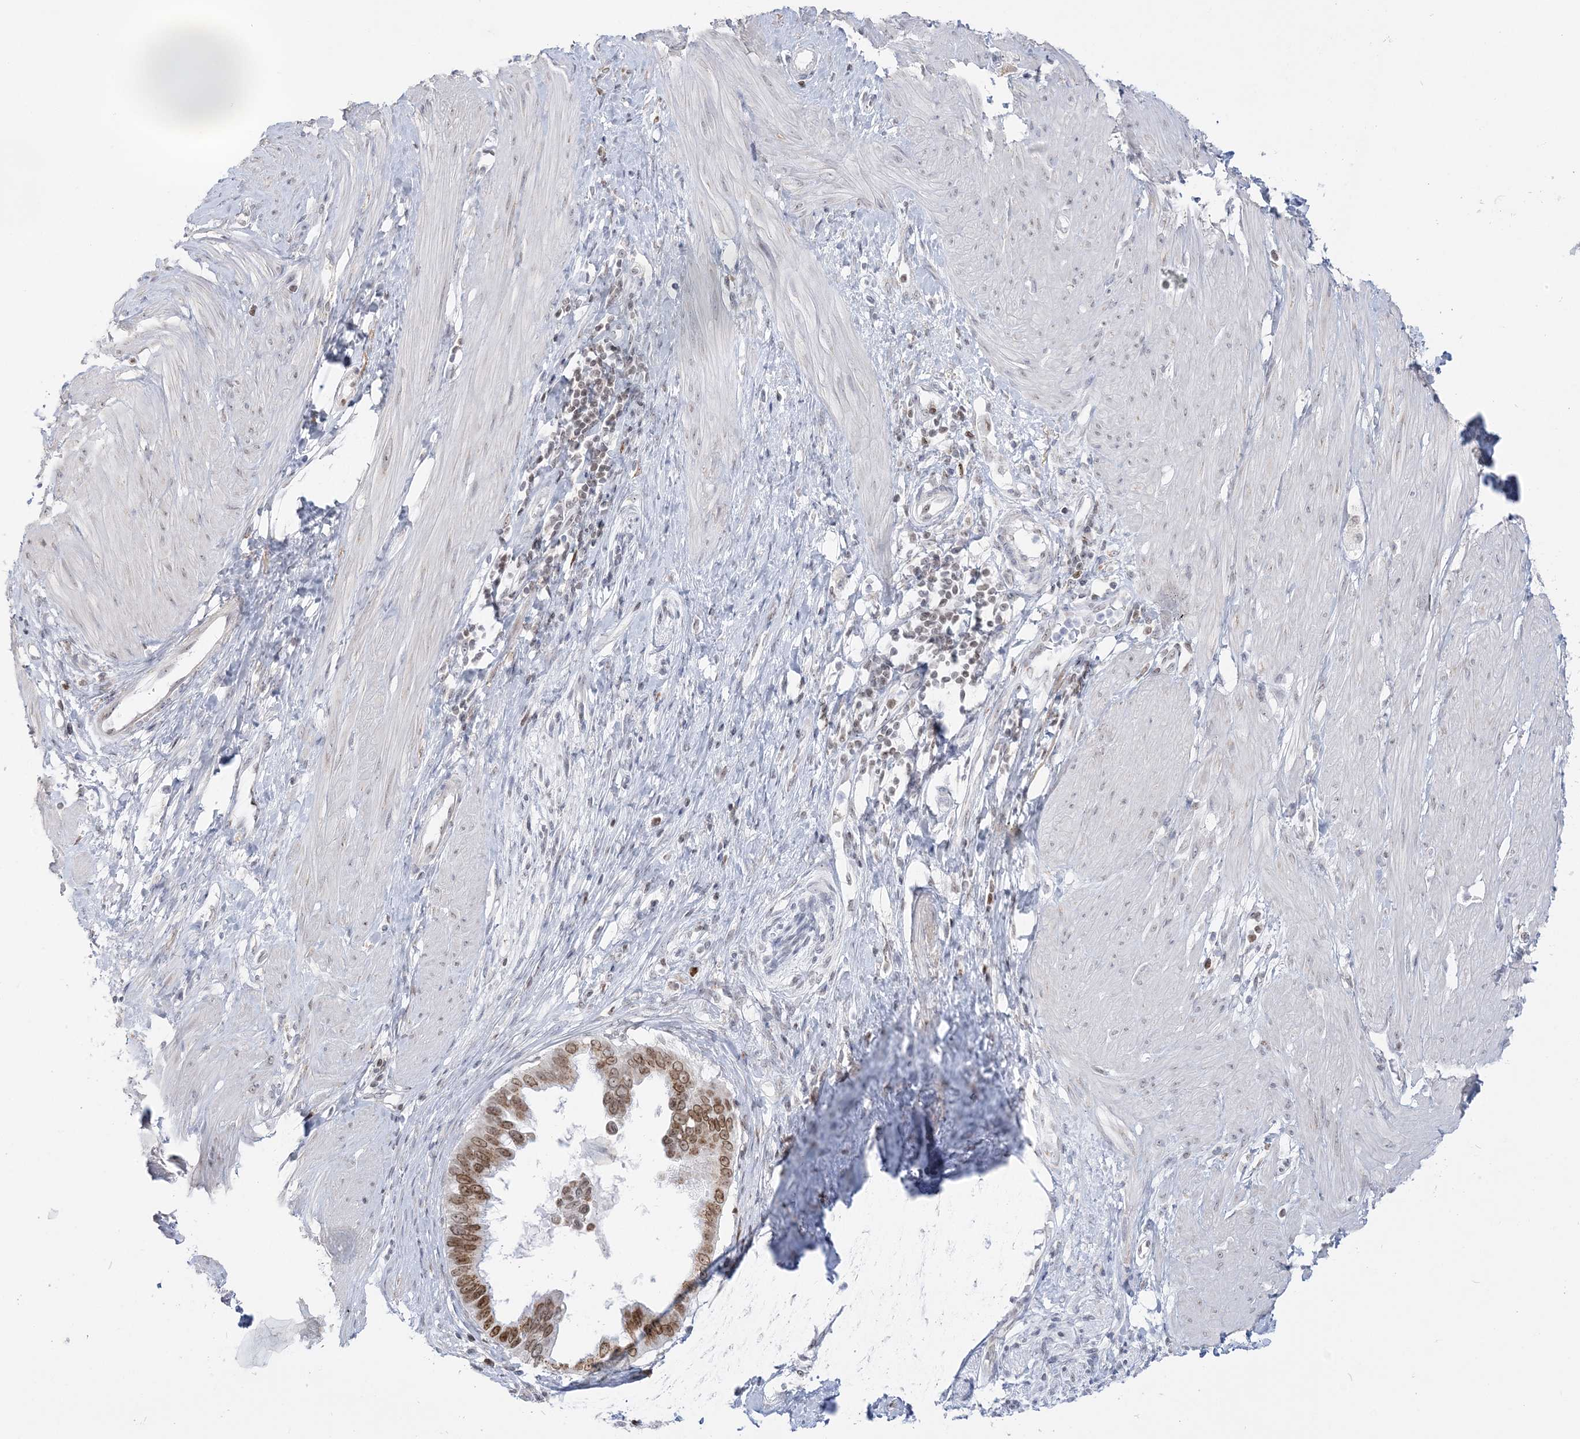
{"staining": {"intensity": "moderate", "quantity": ">75%", "location": "cytoplasmic/membranous,nuclear"}, "tissue": "pancreatic cancer", "cell_type": "Tumor cells", "image_type": "cancer", "snomed": [{"axis": "morphology", "description": "Adenocarcinoma, NOS"}, {"axis": "topography", "description": "Pancreas"}], "caption": "DAB immunohistochemical staining of human pancreatic cancer demonstrates moderate cytoplasmic/membranous and nuclear protein positivity in about >75% of tumor cells.", "gene": "DDX21", "patient": {"sex": "female", "age": 56}}